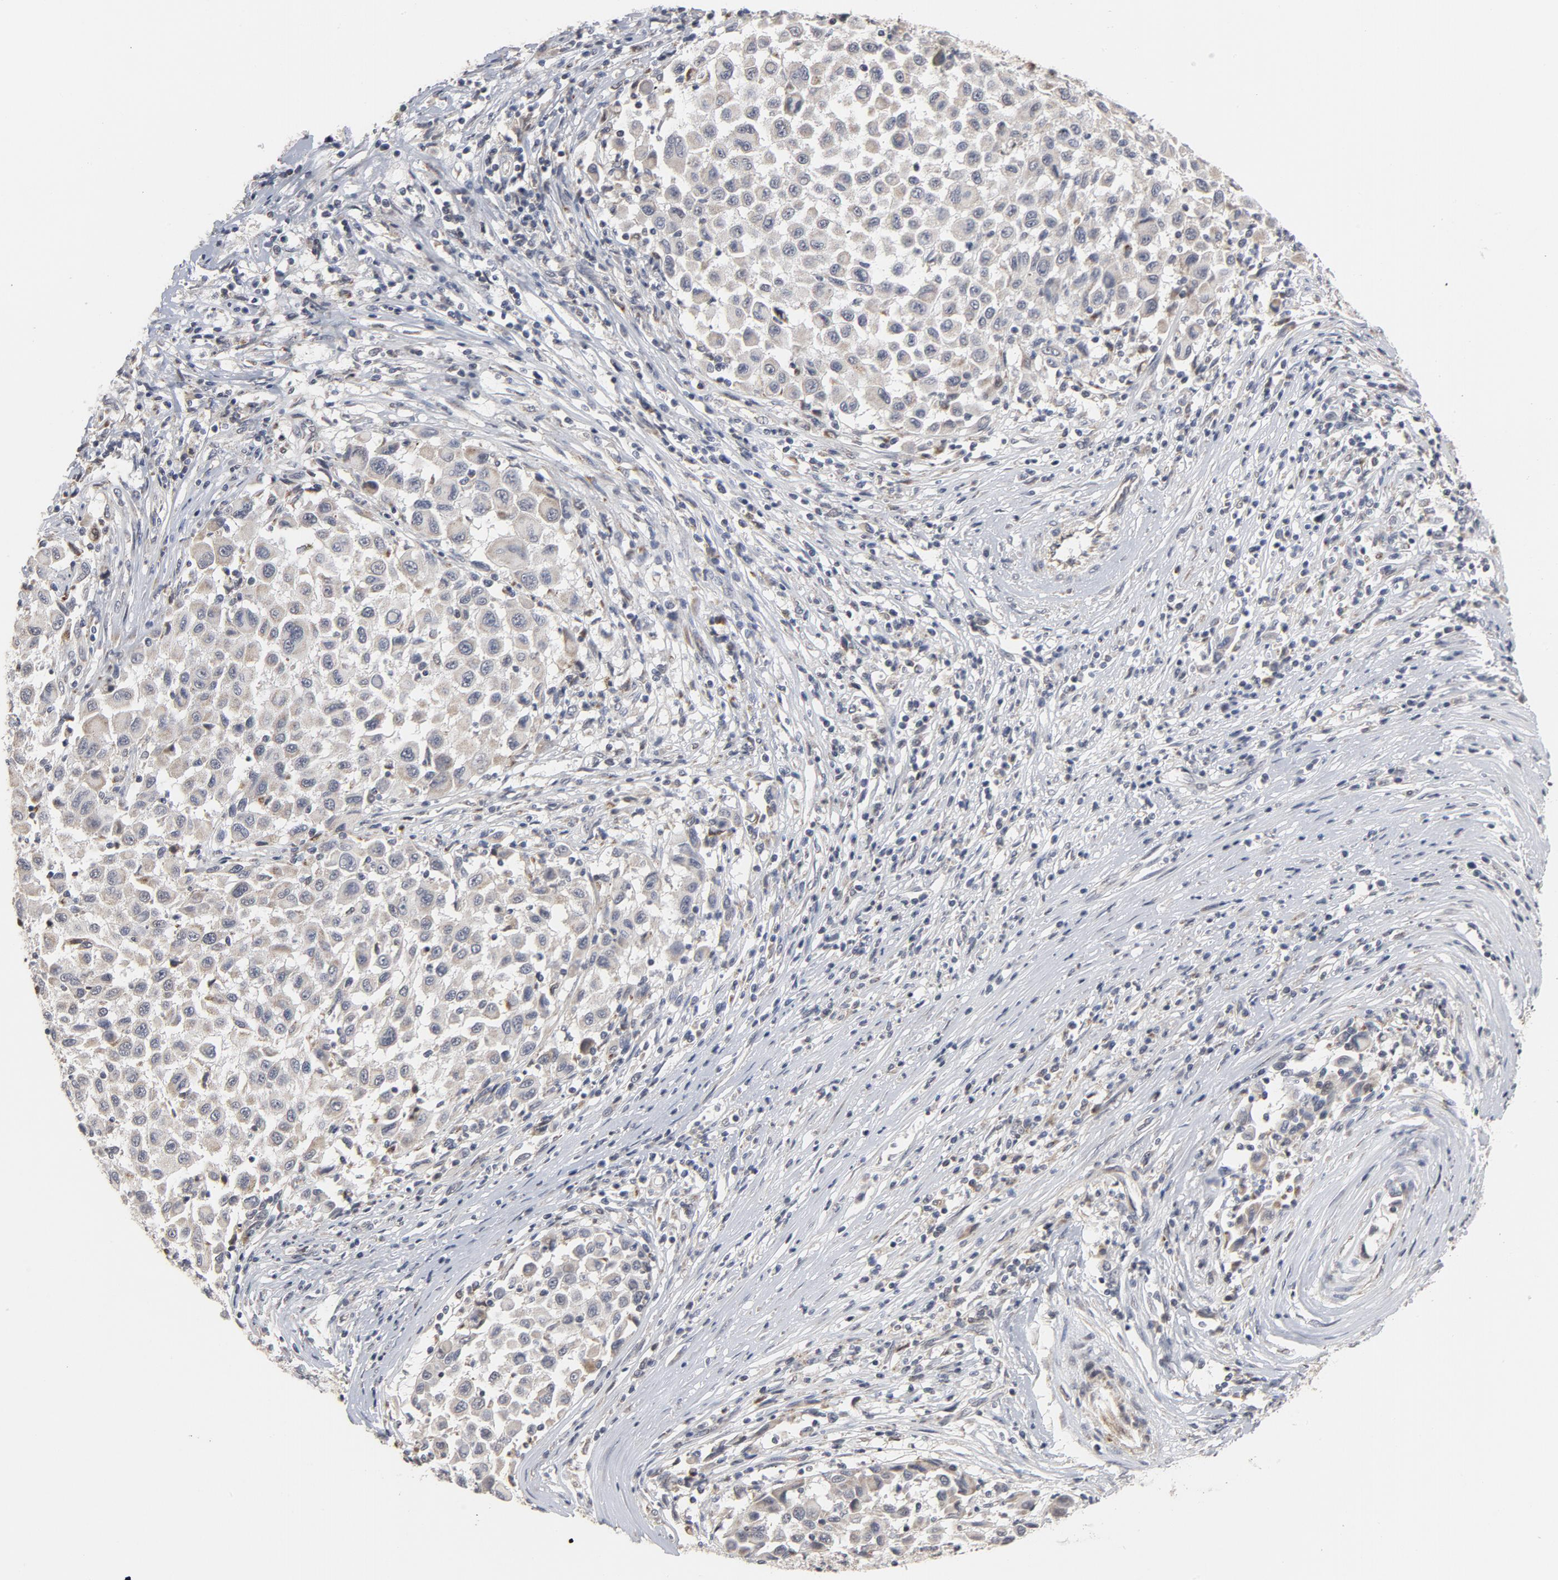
{"staining": {"intensity": "negative", "quantity": "none", "location": "none"}, "tissue": "melanoma", "cell_type": "Tumor cells", "image_type": "cancer", "snomed": [{"axis": "morphology", "description": "Malignant melanoma, Metastatic site"}, {"axis": "topography", "description": "Lymph node"}], "caption": "There is no significant expression in tumor cells of malignant melanoma (metastatic site).", "gene": "PPP1R1B", "patient": {"sex": "male", "age": 61}}